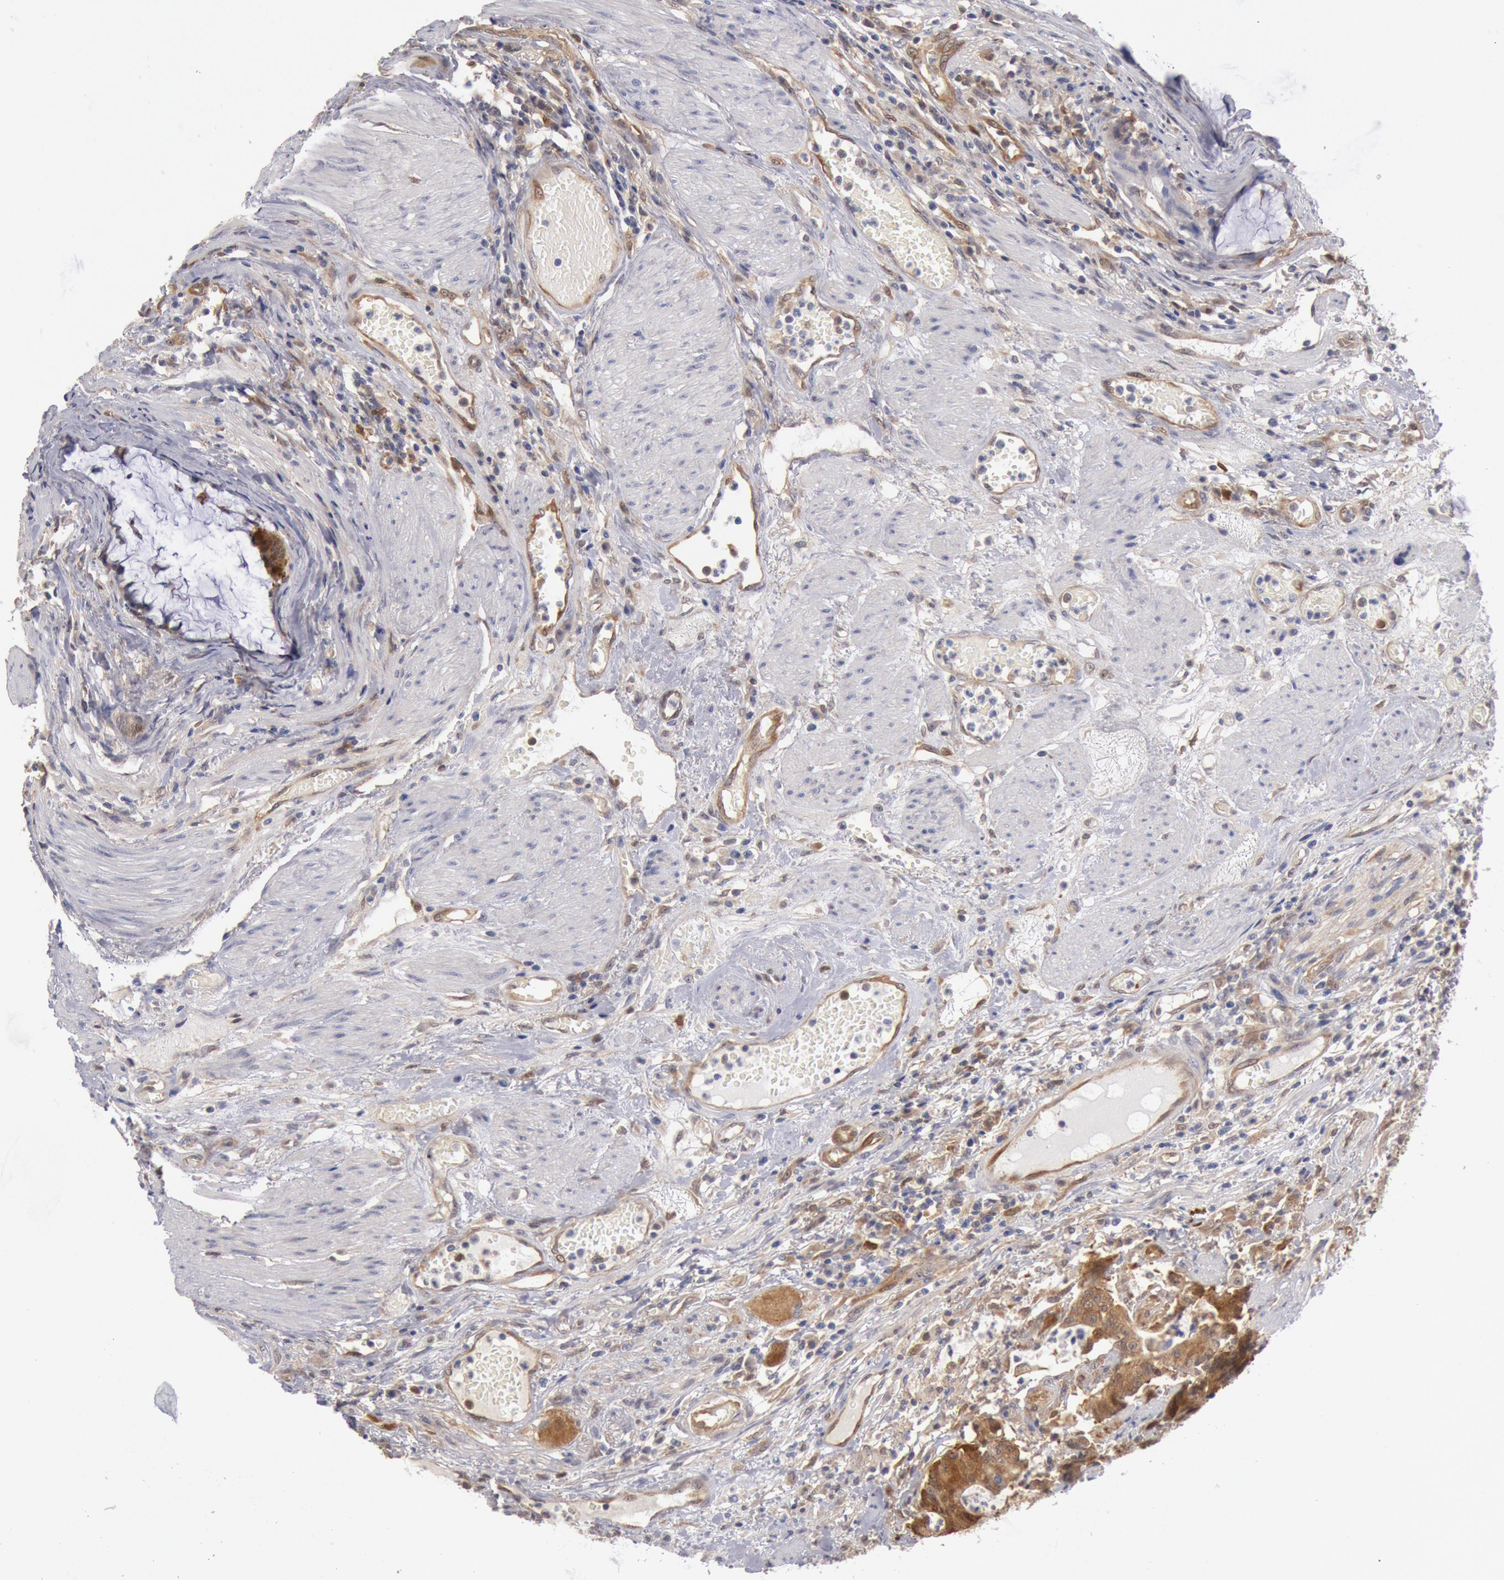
{"staining": {"intensity": "moderate", "quantity": ">75%", "location": "cytoplasmic/membranous"}, "tissue": "colorectal cancer", "cell_type": "Tumor cells", "image_type": "cancer", "snomed": [{"axis": "morphology", "description": "Adenocarcinoma, NOS"}, {"axis": "topography", "description": "Colon"}], "caption": "Immunohistochemistry image of neoplastic tissue: human colorectal cancer (adenocarcinoma) stained using IHC shows medium levels of moderate protein expression localized specifically in the cytoplasmic/membranous of tumor cells, appearing as a cytoplasmic/membranous brown color.", "gene": "DNAJA1", "patient": {"sex": "female", "age": 84}}